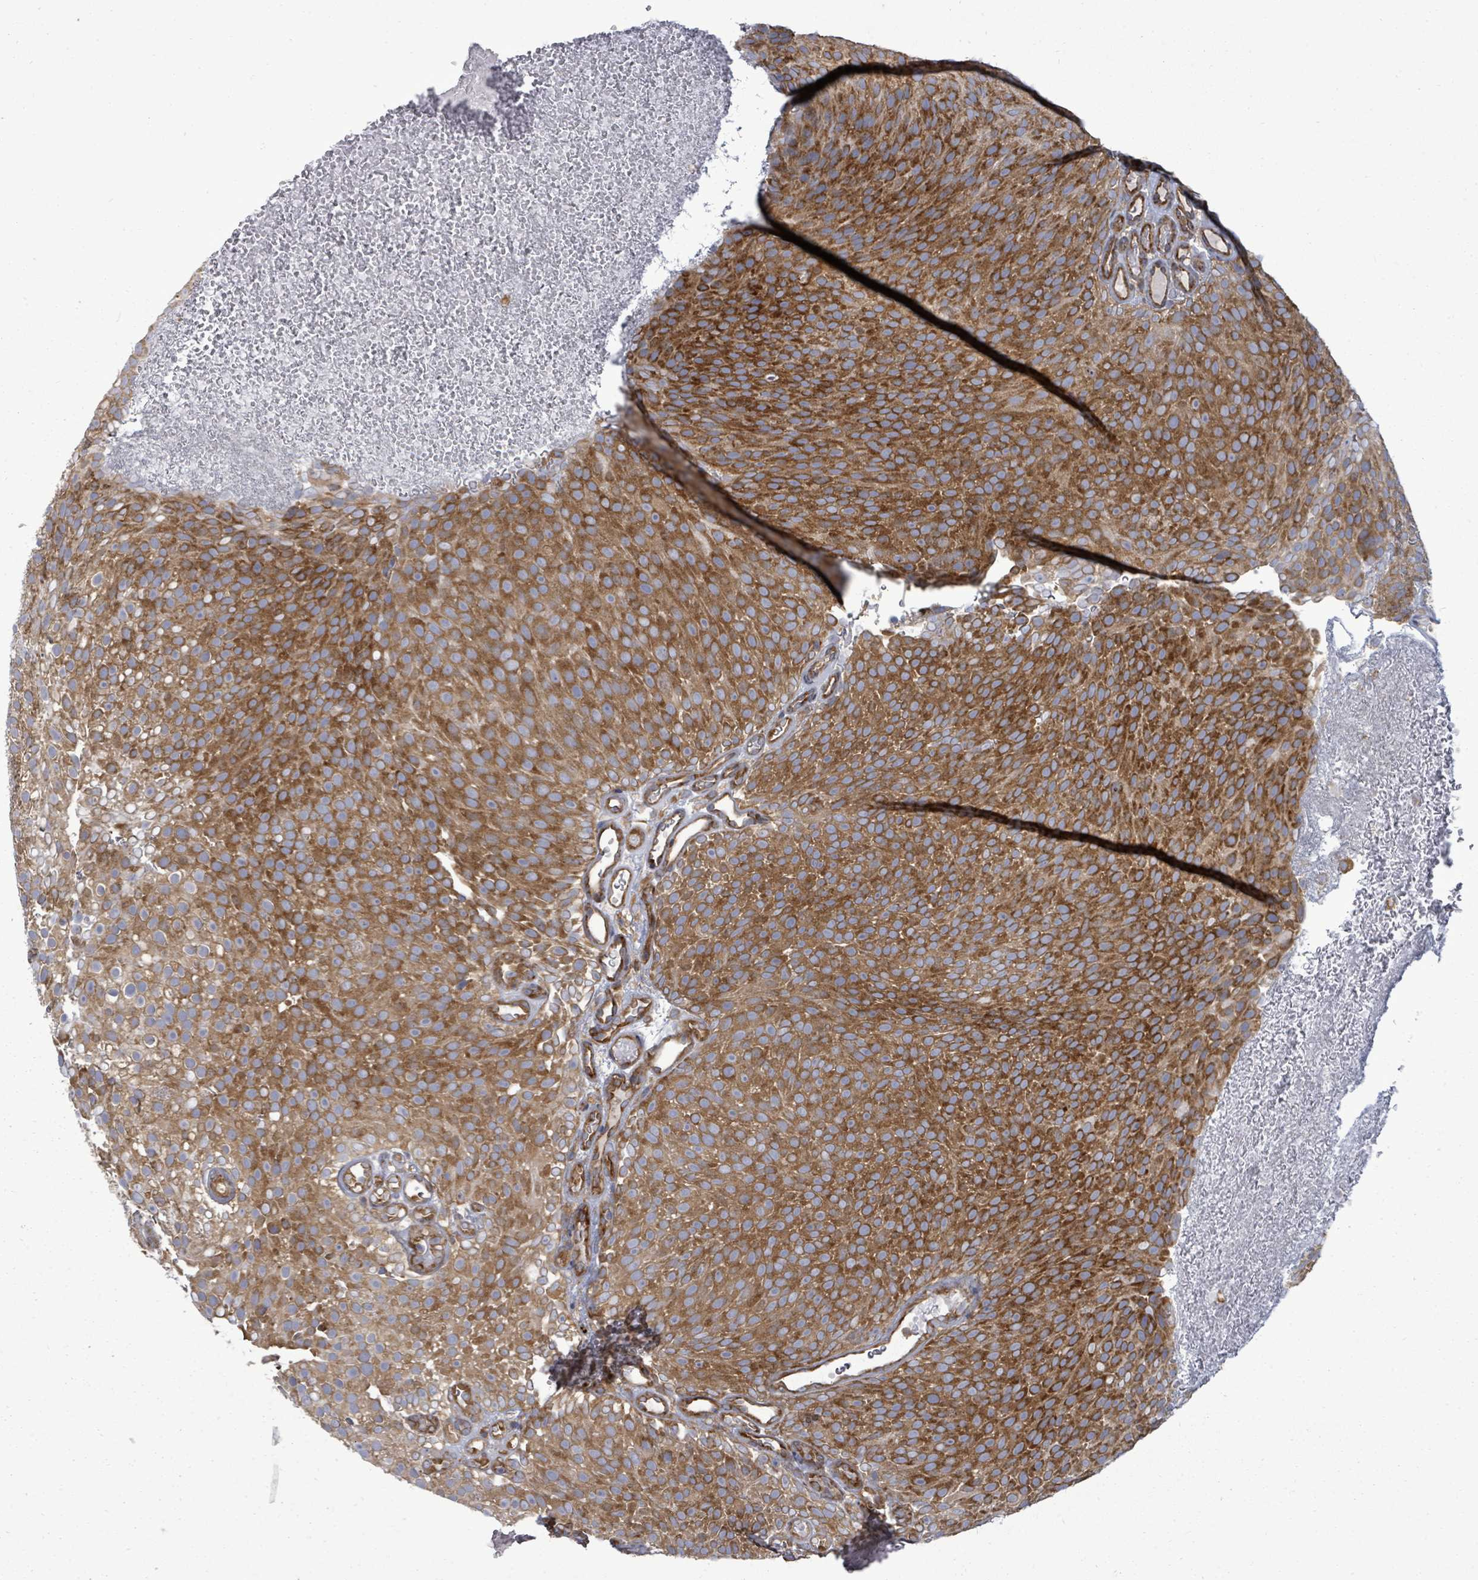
{"staining": {"intensity": "strong", "quantity": ">75%", "location": "cytoplasmic/membranous"}, "tissue": "urothelial cancer", "cell_type": "Tumor cells", "image_type": "cancer", "snomed": [{"axis": "morphology", "description": "Urothelial carcinoma, Low grade"}, {"axis": "topography", "description": "Urinary bladder"}], "caption": "Tumor cells show high levels of strong cytoplasmic/membranous expression in about >75% of cells in urothelial cancer.", "gene": "EIF3C", "patient": {"sex": "male", "age": 78}}